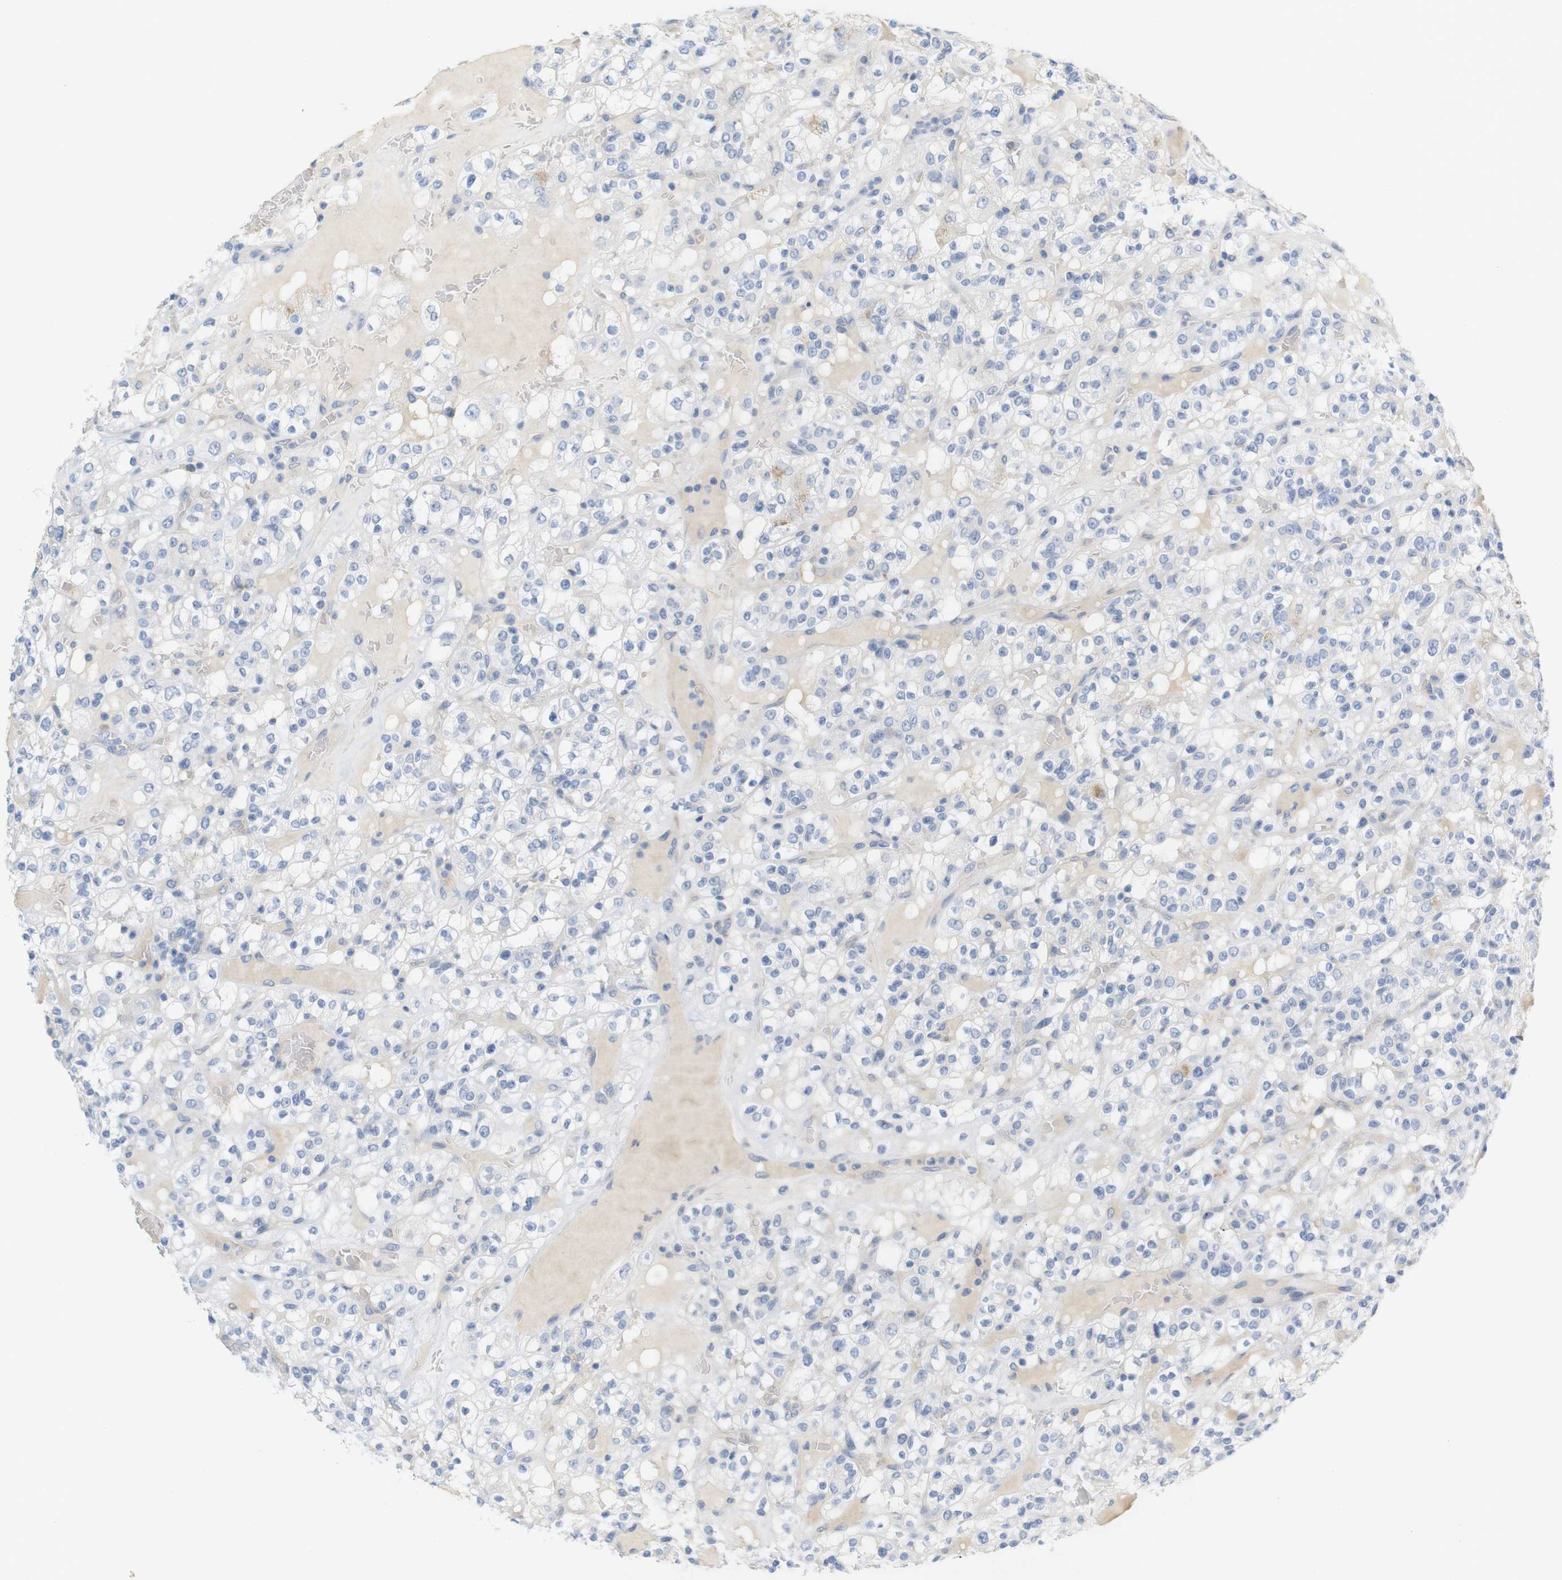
{"staining": {"intensity": "negative", "quantity": "none", "location": "none"}, "tissue": "renal cancer", "cell_type": "Tumor cells", "image_type": "cancer", "snomed": [{"axis": "morphology", "description": "Normal tissue, NOS"}, {"axis": "morphology", "description": "Adenocarcinoma, NOS"}, {"axis": "topography", "description": "Kidney"}], "caption": "Immunohistochemistry of renal cancer reveals no staining in tumor cells. (DAB (3,3'-diaminobenzidine) immunohistochemistry (IHC) visualized using brightfield microscopy, high magnification).", "gene": "RGS9", "patient": {"sex": "female", "age": 72}}